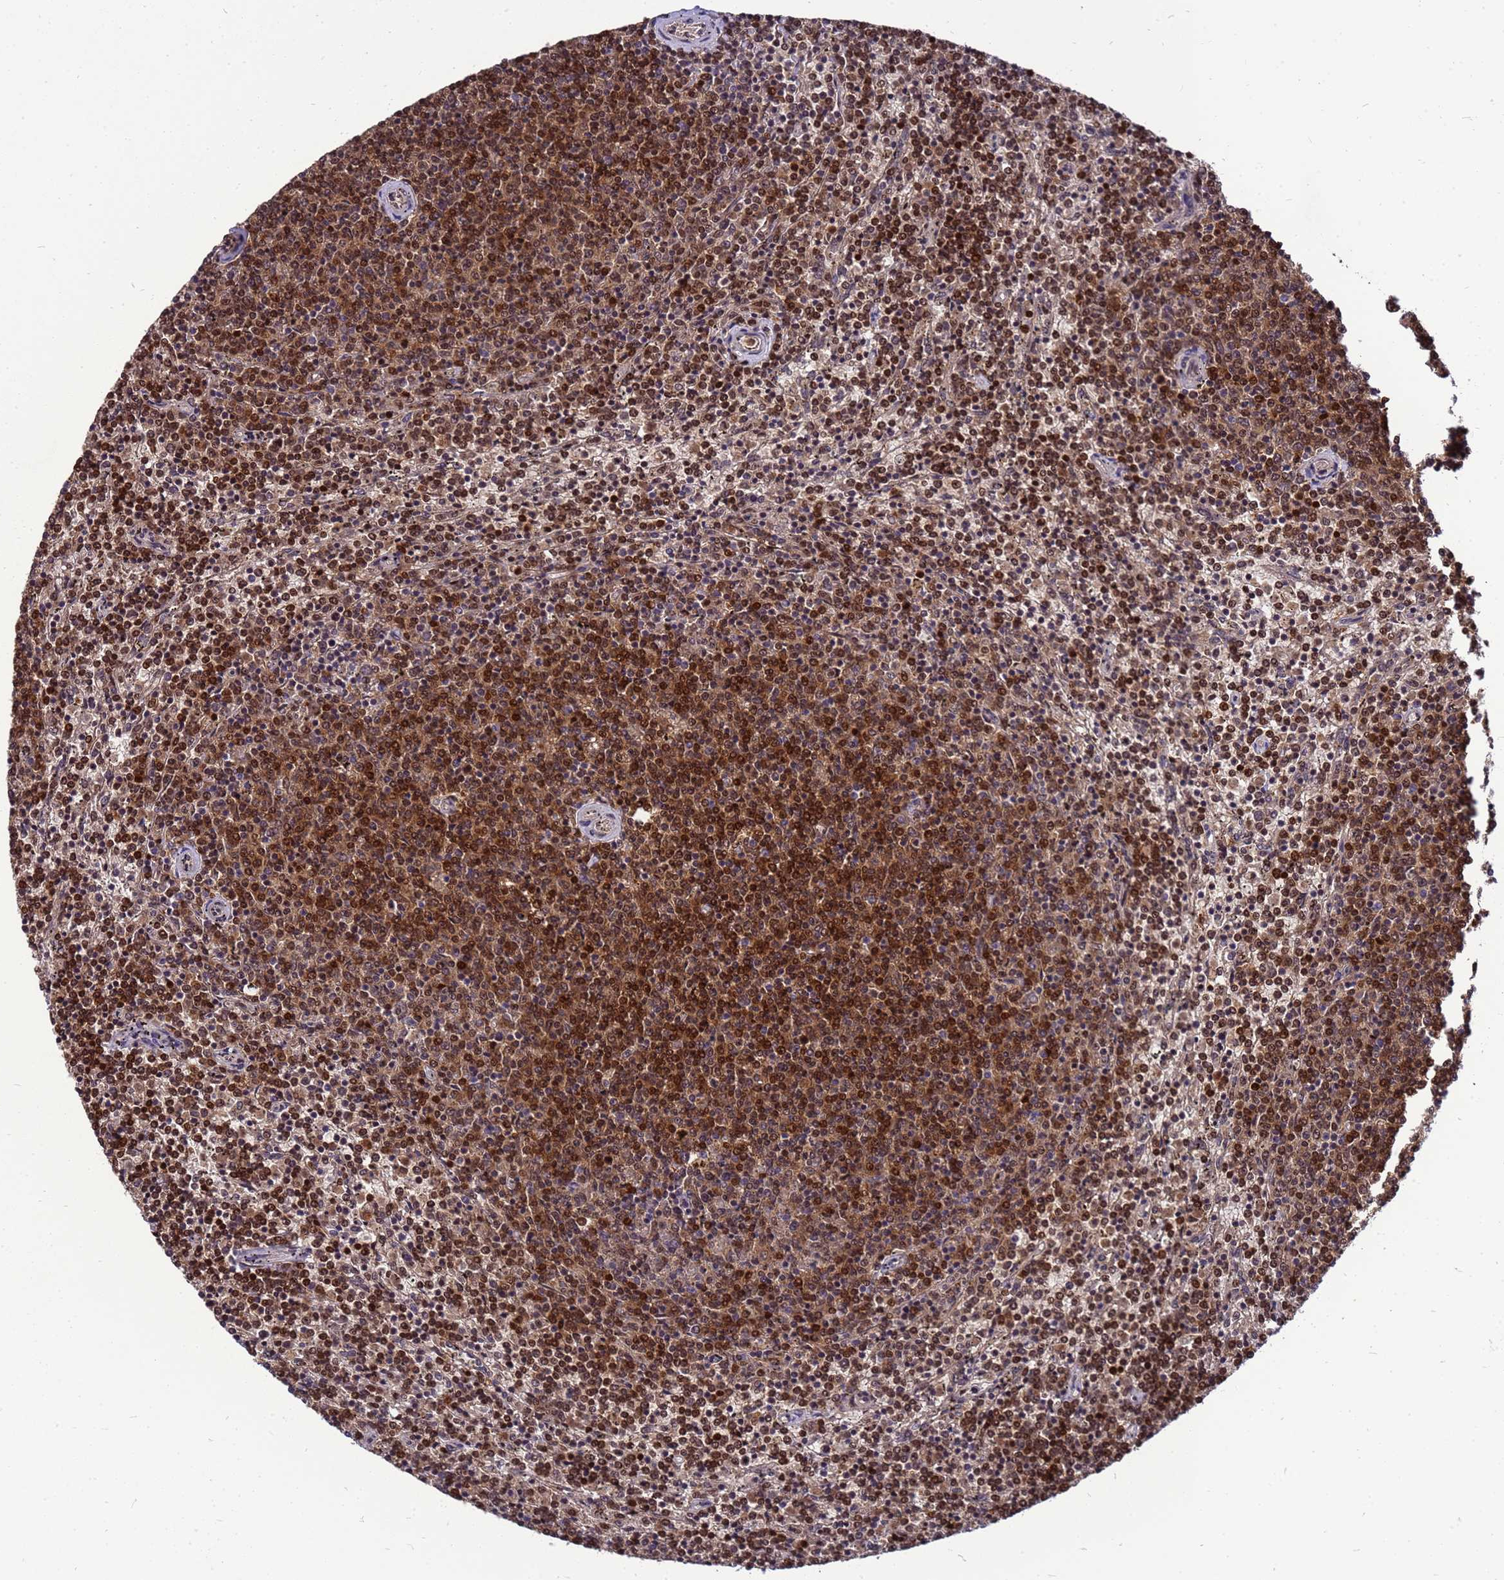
{"staining": {"intensity": "moderate", "quantity": ">75%", "location": "cytoplasmic/membranous"}, "tissue": "lymphoma", "cell_type": "Tumor cells", "image_type": "cancer", "snomed": [{"axis": "morphology", "description": "Malignant lymphoma, non-Hodgkin's type, Low grade"}, {"axis": "topography", "description": "Spleen"}], "caption": "Immunohistochemical staining of lymphoma exhibits medium levels of moderate cytoplasmic/membranous expression in approximately >75% of tumor cells. (brown staining indicates protein expression, while blue staining denotes nuclei).", "gene": "CMC4", "patient": {"sex": "female", "age": 50}}